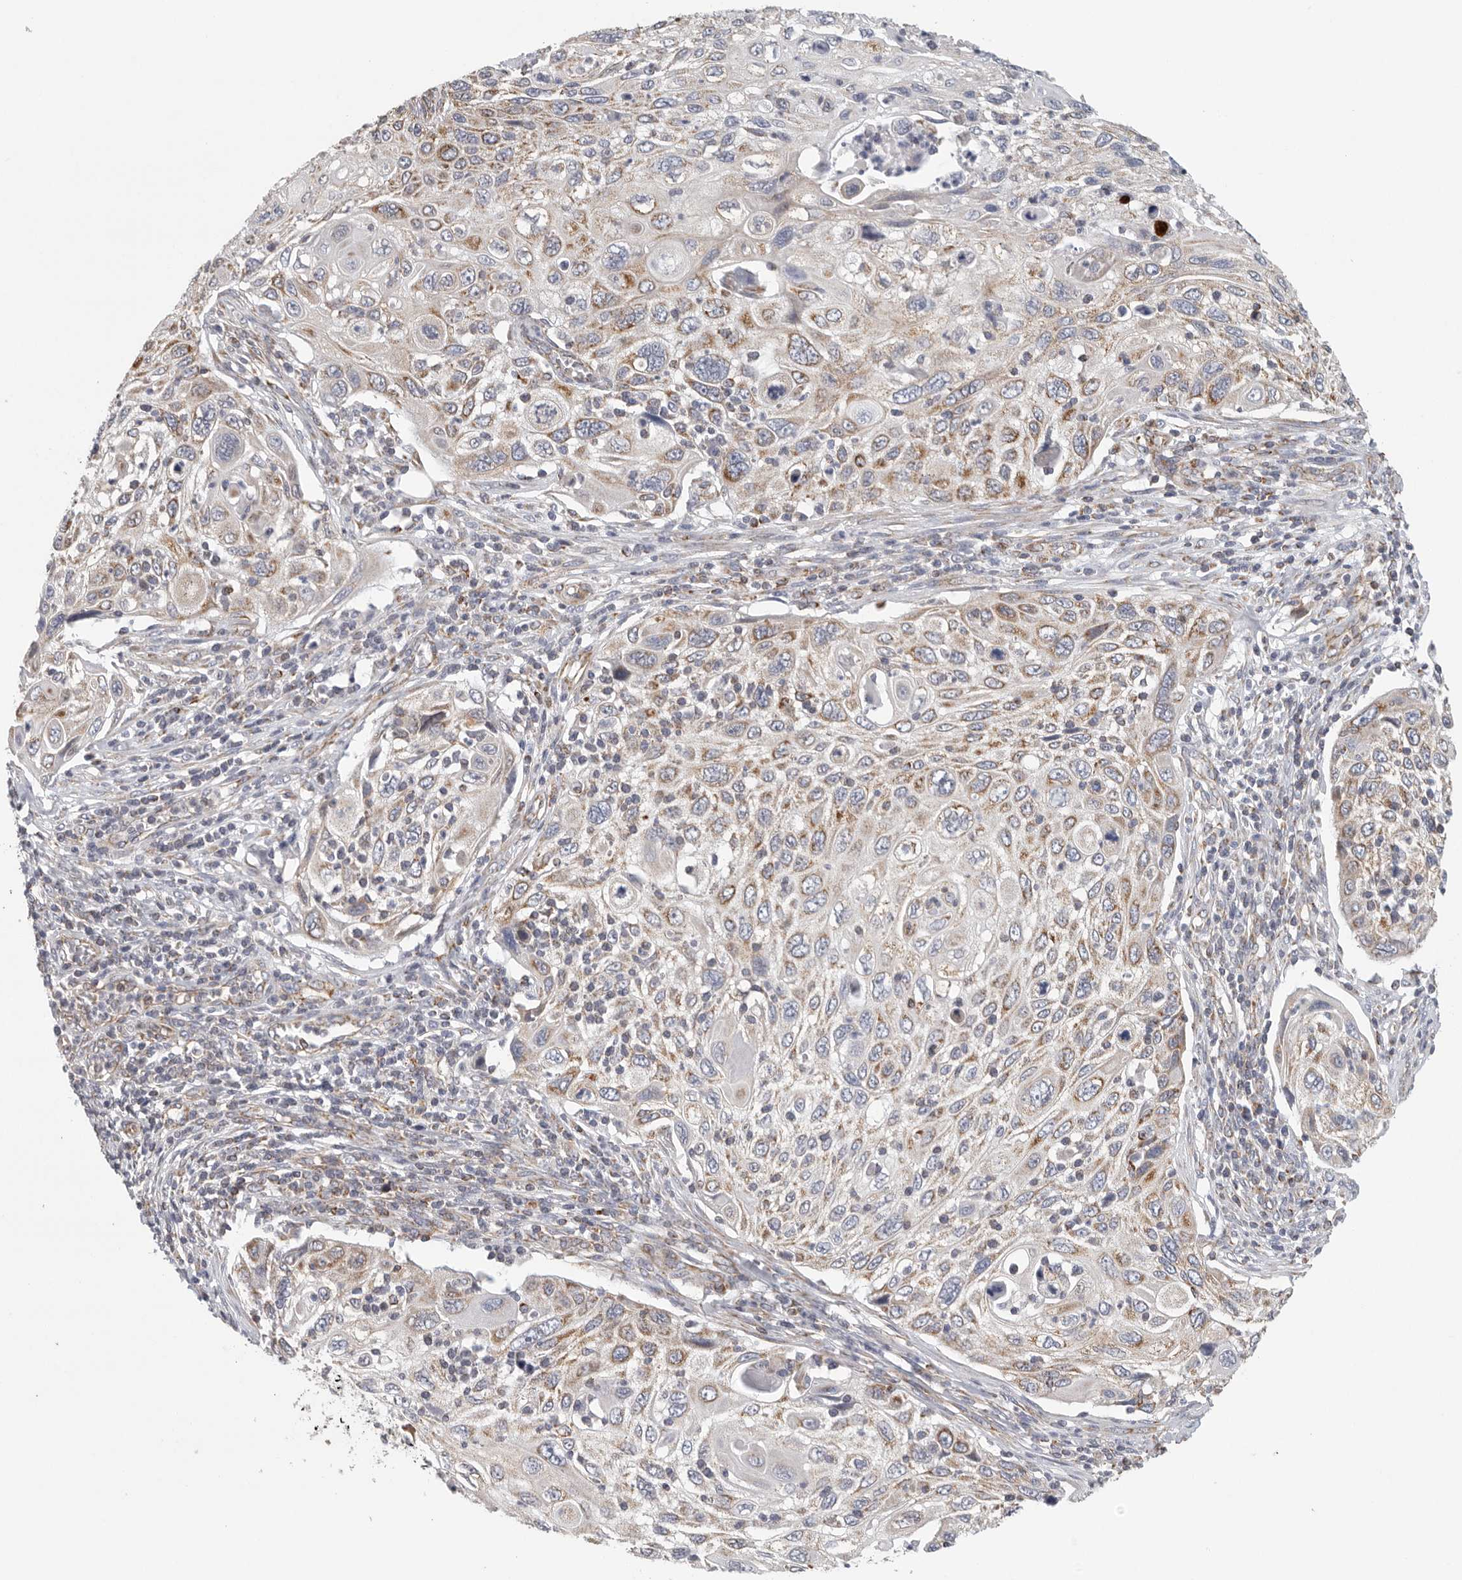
{"staining": {"intensity": "weak", "quantity": ">75%", "location": "cytoplasmic/membranous"}, "tissue": "cervical cancer", "cell_type": "Tumor cells", "image_type": "cancer", "snomed": [{"axis": "morphology", "description": "Squamous cell carcinoma, NOS"}, {"axis": "topography", "description": "Cervix"}], "caption": "A low amount of weak cytoplasmic/membranous positivity is identified in approximately >75% of tumor cells in cervical cancer (squamous cell carcinoma) tissue. The staining was performed using DAB to visualize the protein expression in brown, while the nuclei were stained in blue with hematoxylin (Magnification: 20x).", "gene": "FKBP8", "patient": {"sex": "female", "age": 70}}